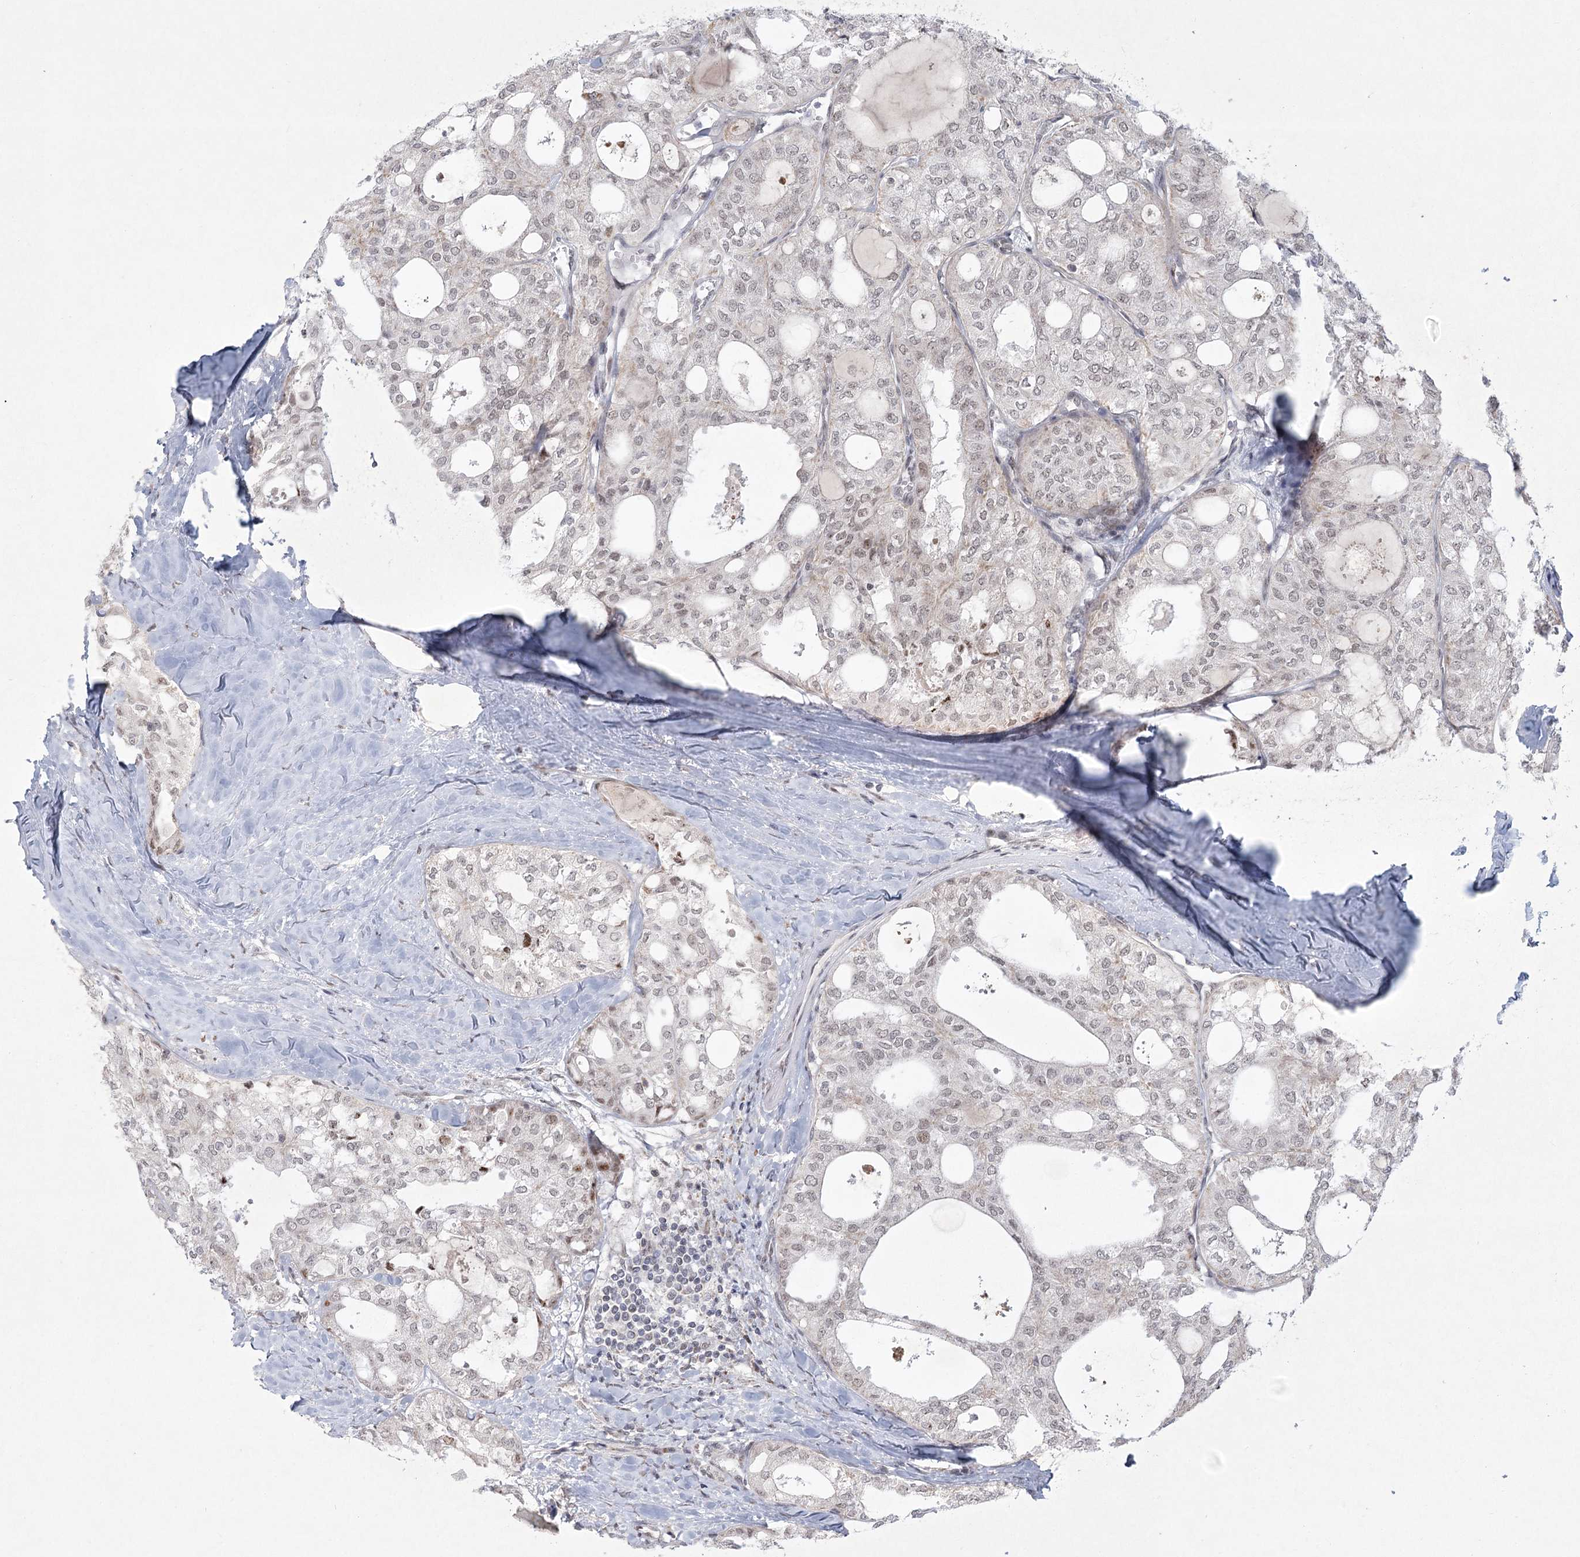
{"staining": {"intensity": "weak", "quantity": "<25%", "location": "nuclear"}, "tissue": "thyroid cancer", "cell_type": "Tumor cells", "image_type": "cancer", "snomed": [{"axis": "morphology", "description": "Follicular adenoma carcinoma, NOS"}, {"axis": "topography", "description": "Thyroid gland"}], "caption": "Immunohistochemical staining of thyroid cancer shows no significant expression in tumor cells. The staining is performed using DAB (3,3'-diaminobenzidine) brown chromogen with nuclei counter-stained in using hematoxylin.", "gene": "CIB4", "patient": {"sex": "male", "age": 75}}